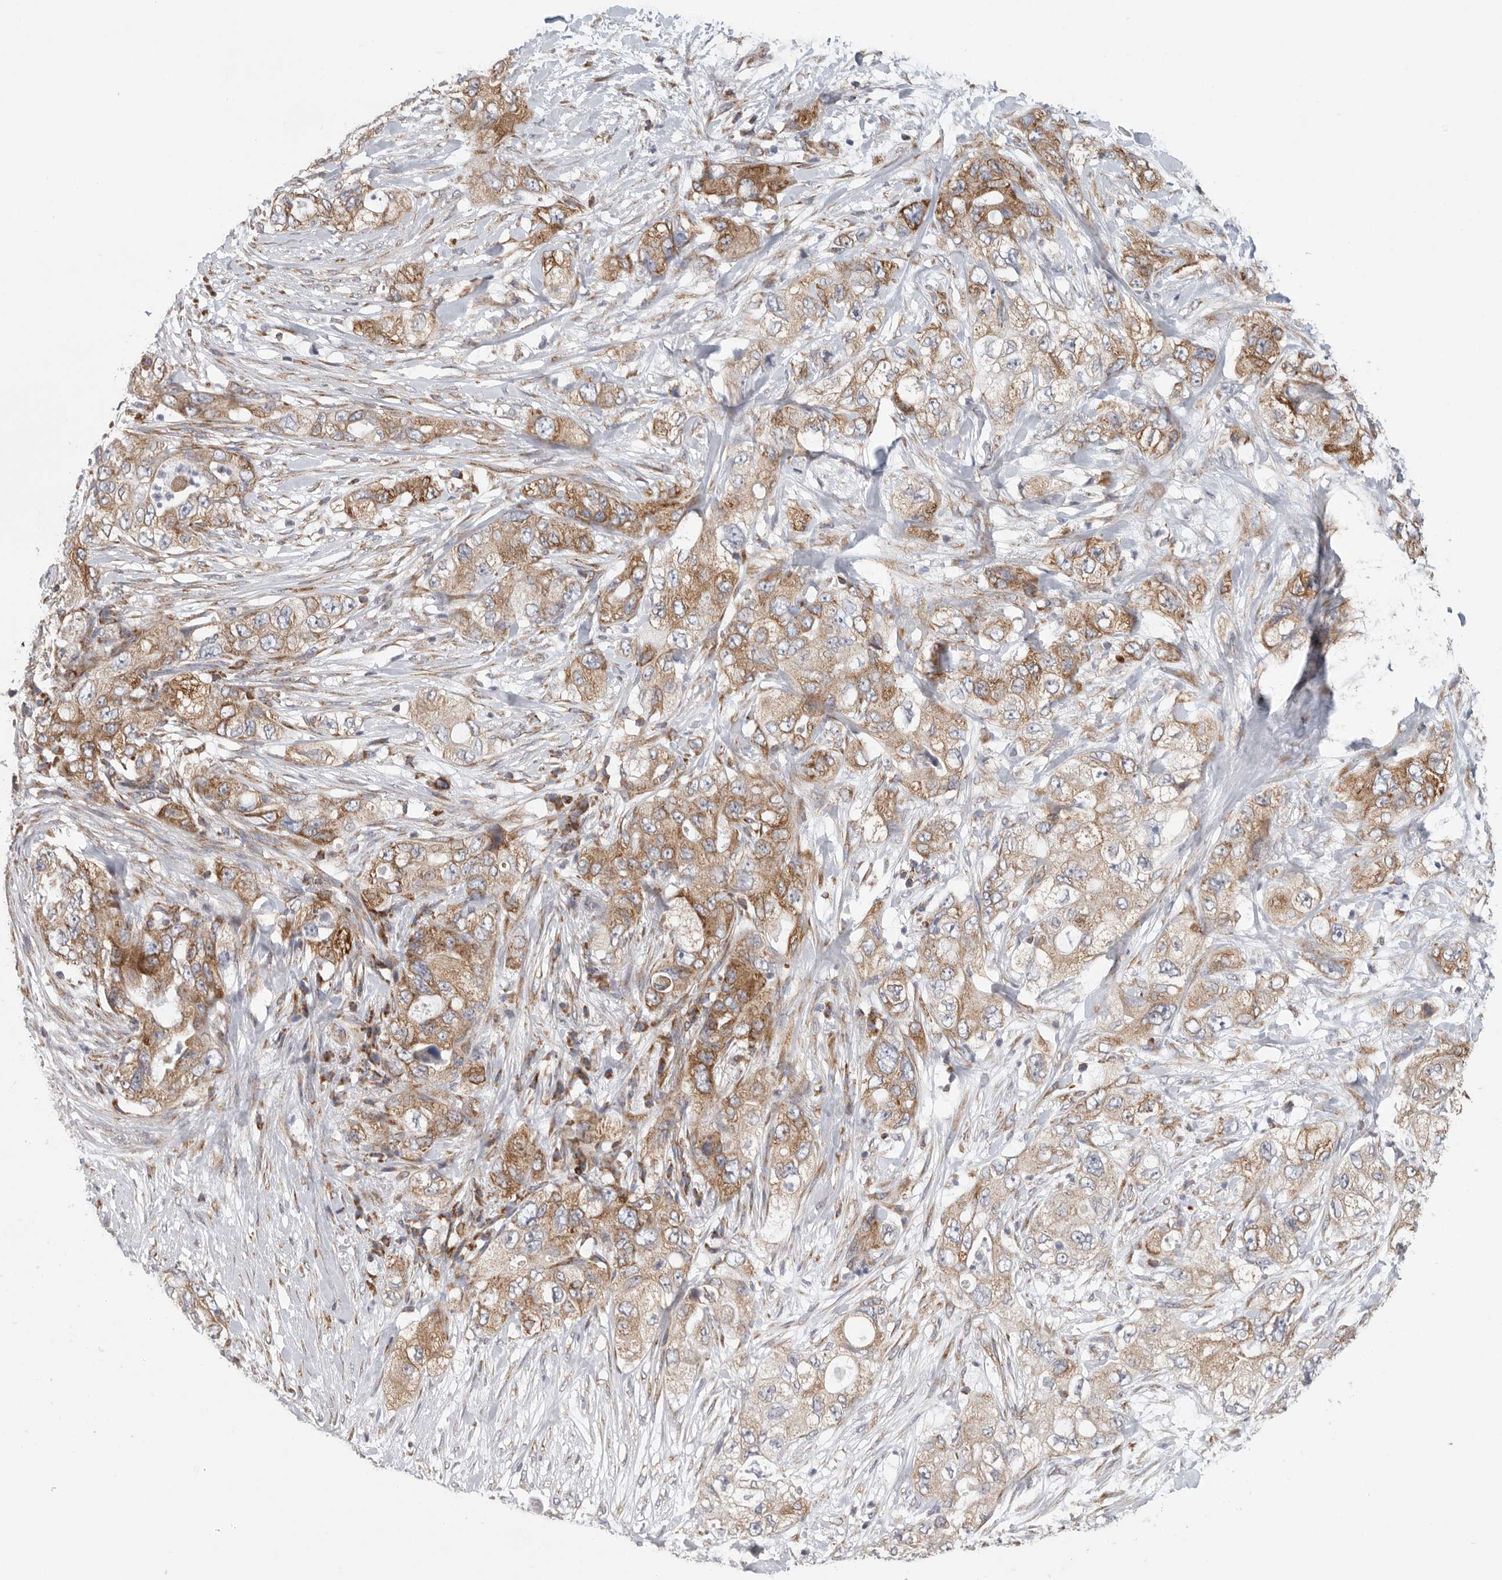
{"staining": {"intensity": "moderate", "quantity": ">75%", "location": "cytoplasmic/membranous"}, "tissue": "pancreatic cancer", "cell_type": "Tumor cells", "image_type": "cancer", "snomed": [{"axis": "morphology", "description": "Adenocarcinoma, NOS"}, {"axis": "topography", "description": "Pancreas"}], "caption": "Immunohistochemical staining of human pancreatic adenocarcinoma shows medium levels of moderate cytoplasmic/membranous expression in approximately >75% of tumor cells.", "gene": "FKBP8", "patient": {"sex": "female", "age": 73}}